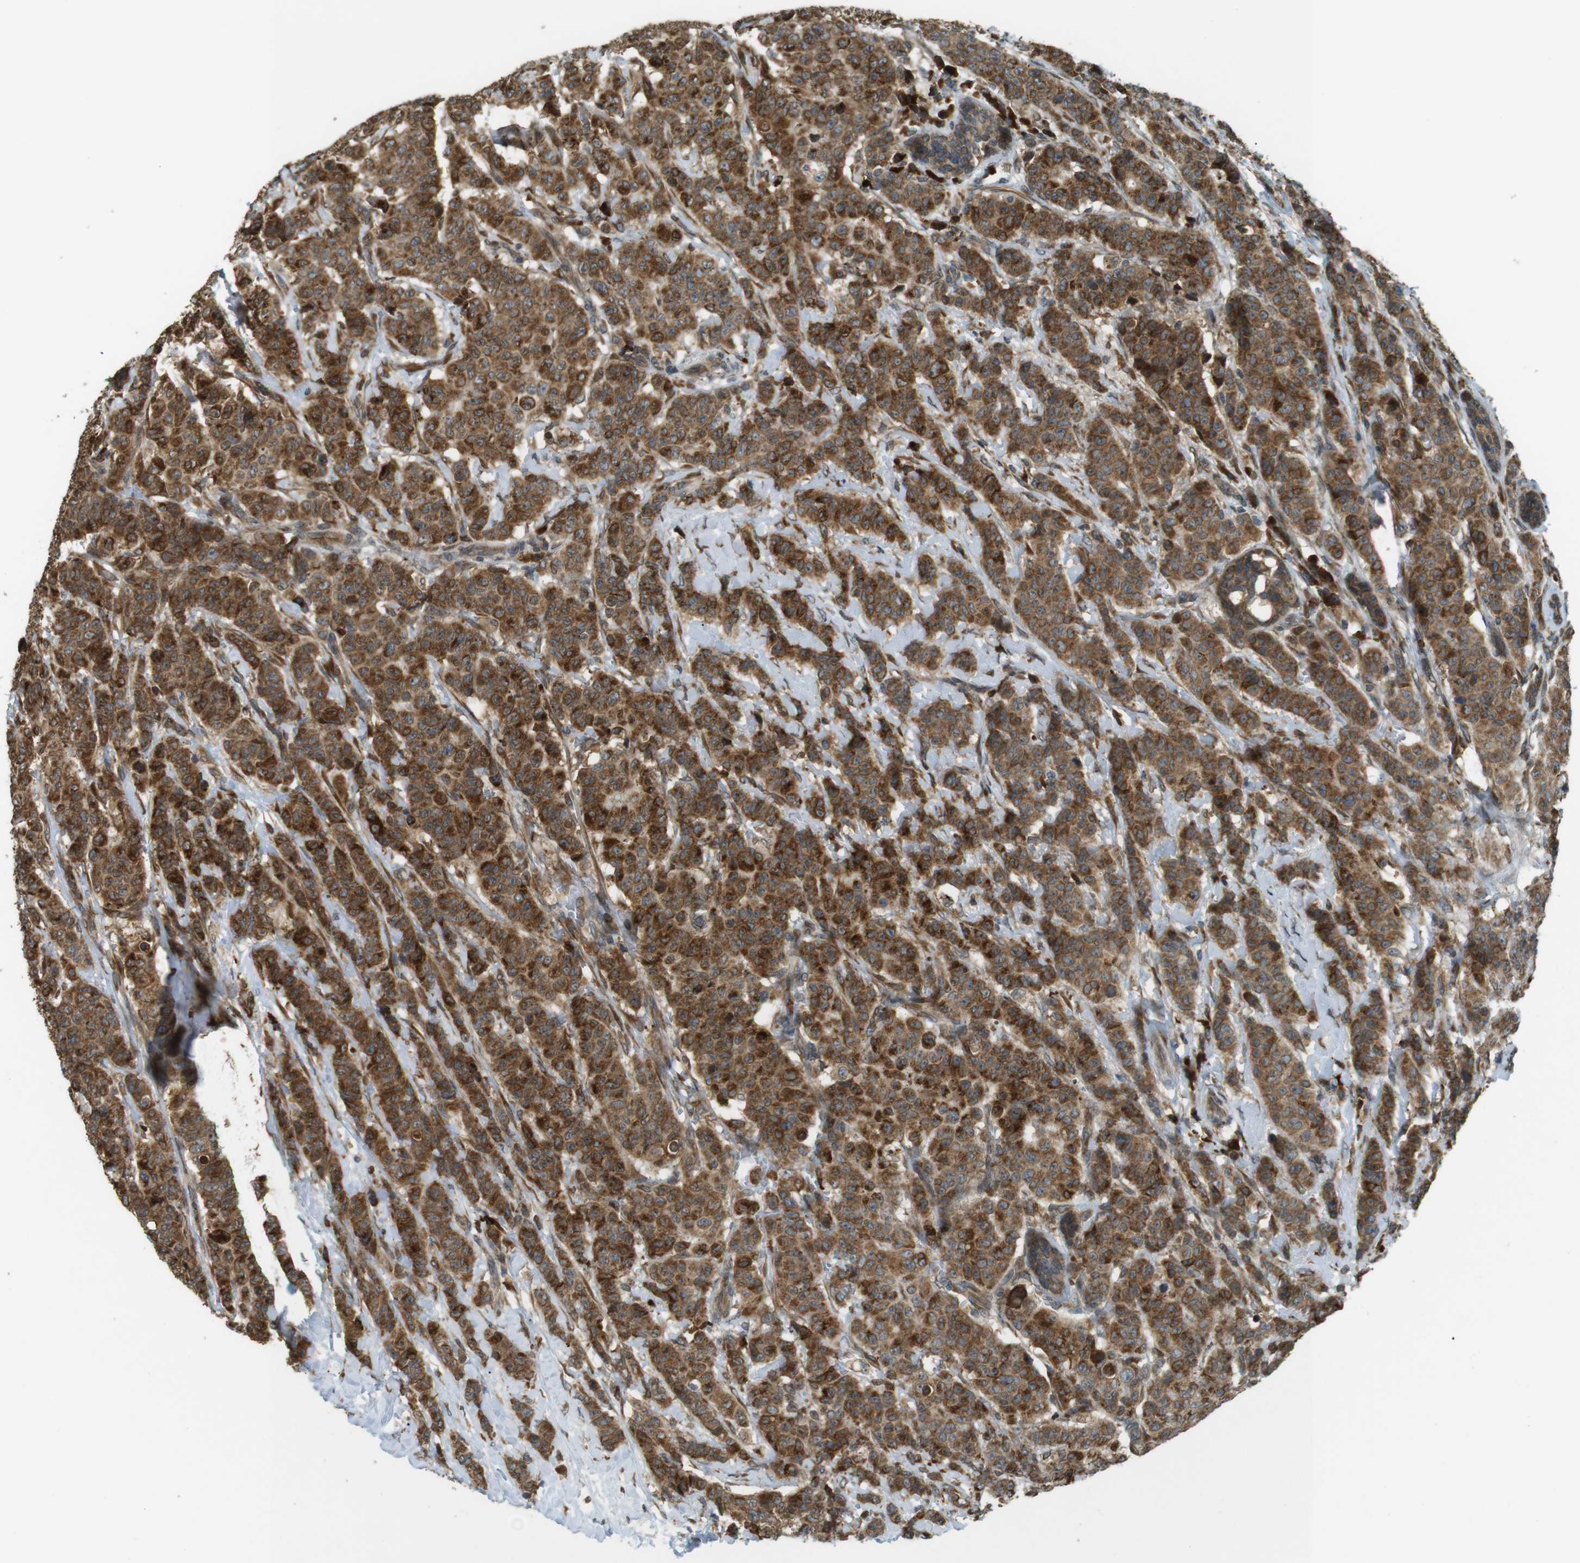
{"staining": {"intensity": "strong", "quantity": ">75%", "location": "cytoplasmic/membranous"}, "tissue": "breast cancer", "cell_type": "Tumor cells", "image_type": "cancer", "snomed": [{"axis": "morphology", "description": "Normal tissue, NOS"}, {"axis": "morphology", "description": "Duct carcinoma"}, {"axis": "topography", "description": "Breast"}], "caption": "DAB immunohistochemical staining of breast intraductal carcinoma demonstrates strong cytoplasmic/membranous protein staining in approximately >75% of tumor cells.", "gene": "TMED4", "patient": {"sex": "female", "age": 40}}